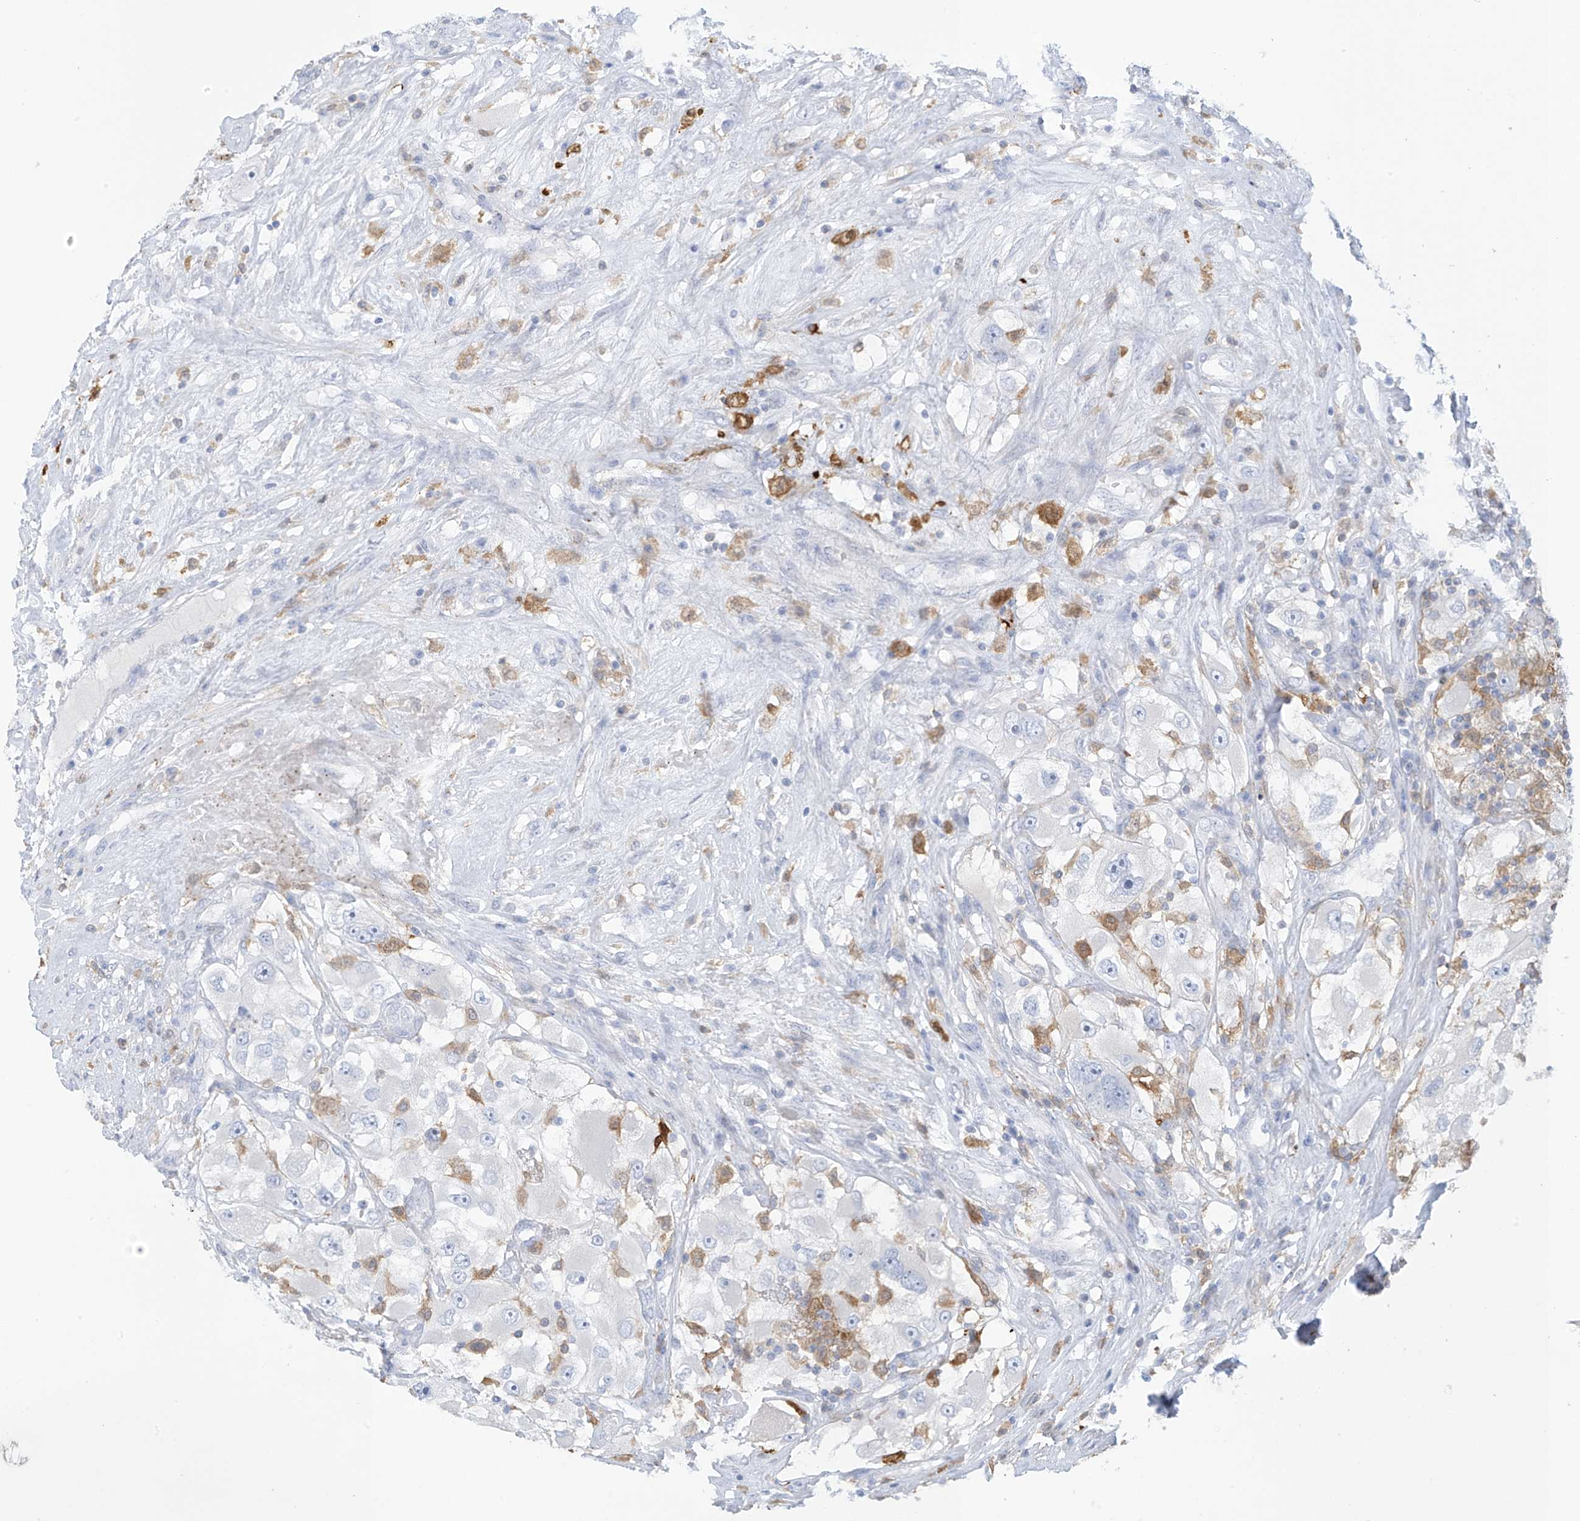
{"staining": {"intensity": "moderate", "quantity": "<25%", "location": "cytoplasmic/membranous"}, "tissue": "renal cancer", "cell_type": "Tumor cells", "image_type": "cancer", "snomed": [{"axis": "morphology", "description": "Adenocarcinoma, NOS"}, {"axis": "topography", "description": "Kidney"}], "caption": "Immunohistochemical staining of renal cancer (adenocarcinoma) shows low levels of moderate cytoplasmic/membranous staining in approximately <25% of tumor cells. (DAB (3,3'-diaminobenzidine) IHC with brightfield microscopy, high magnification).", "gene": "TRMT2B", "patient": {"sex": "female", "age": 52}}